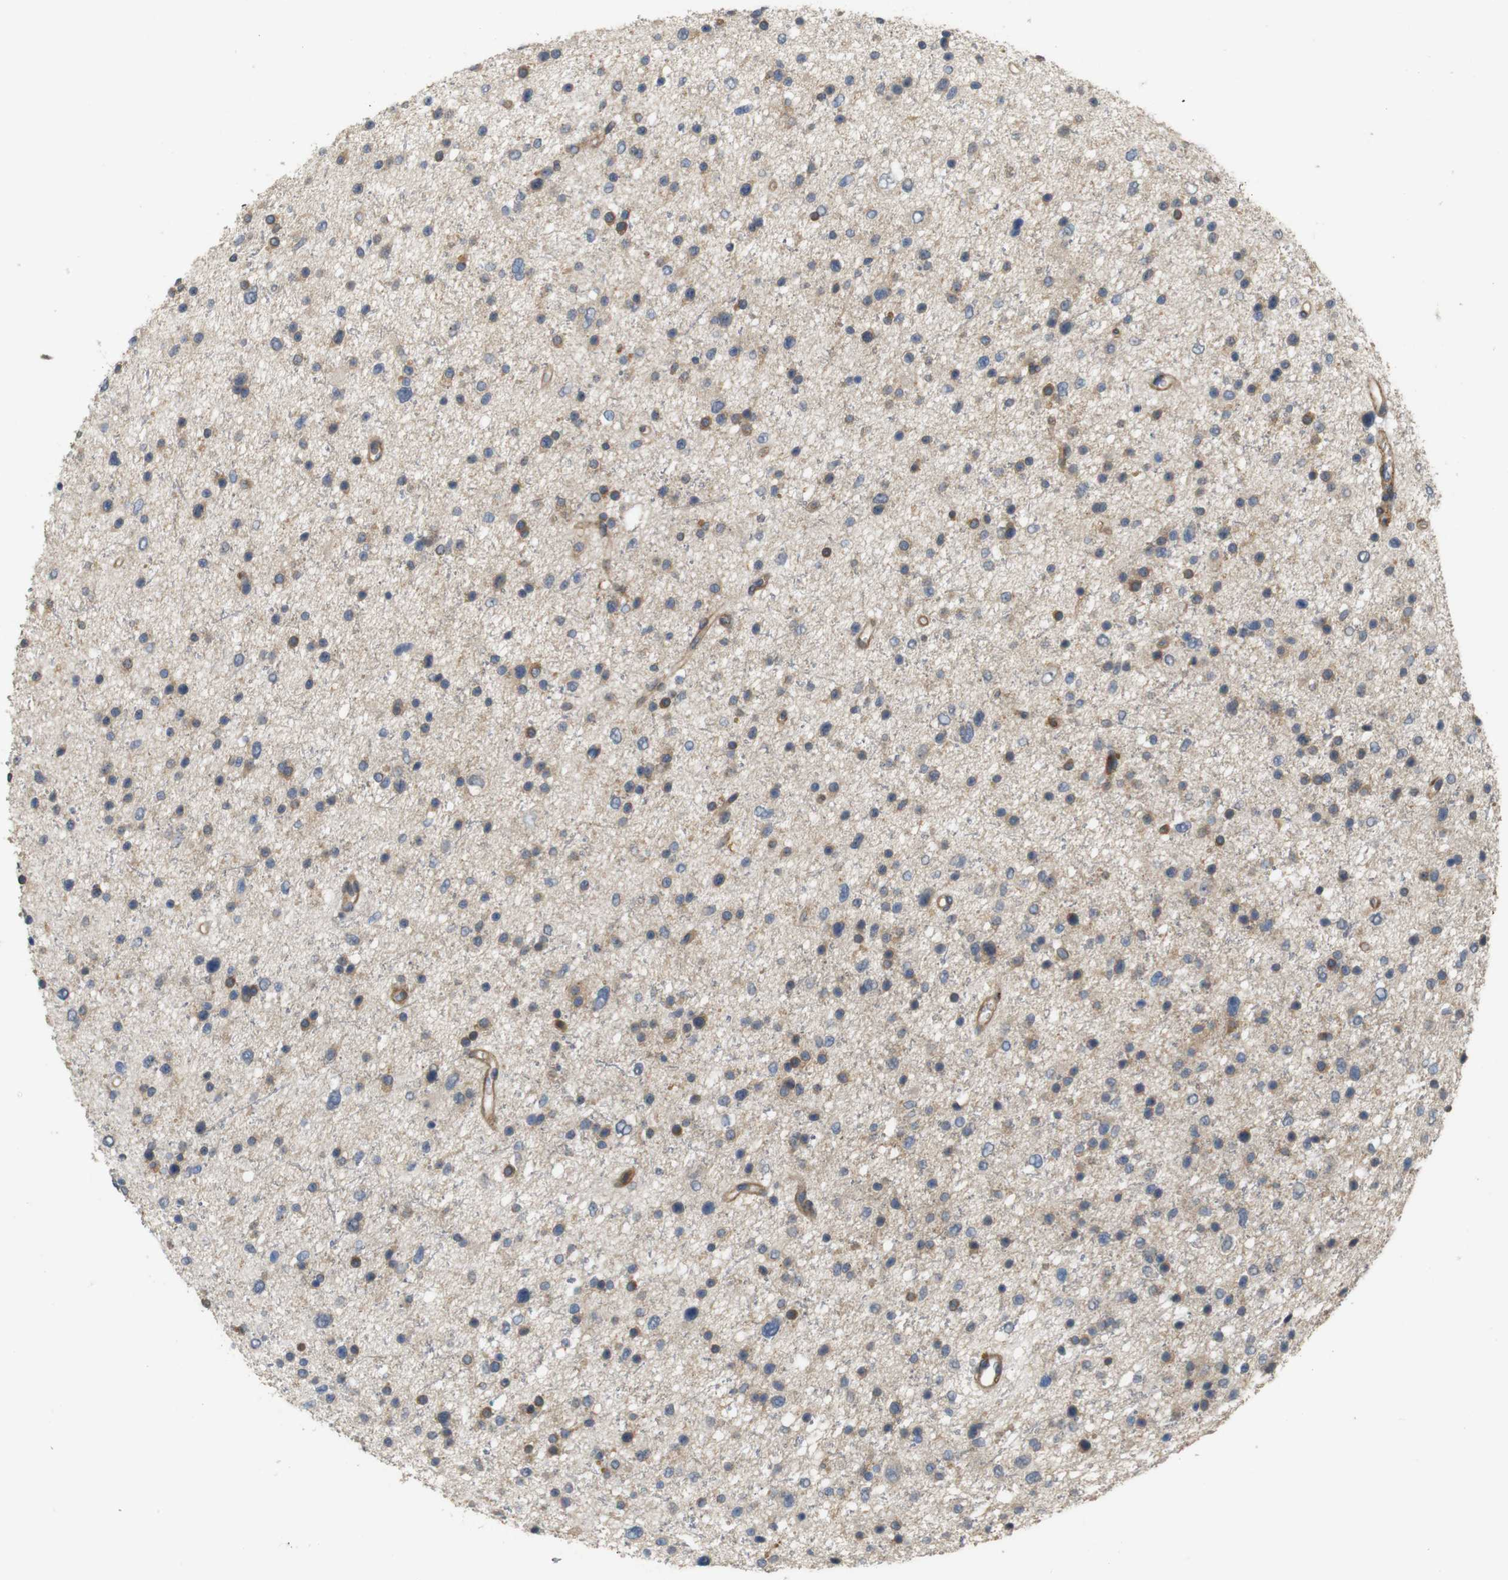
{"staining": {"intensity": "weak", "quantity": "<25%", "location": "cytoplasmic/membranous"}, "tissue": "glioma", "cell_type": "Tumor cells", "image_type": "cancer", "snomed": [{"axis": "morphology", "description": "Glioma, malignant, Low grade"}, {"axis": "topography", "description": "Brain"}], "caption": "DAB immunohistochemical staining of human malignant glioma (low-grade) exhibits no significant expression in tumor cells. (Immunohistochemistry (ihc), brightfield microscopy, high magnification).", "gene": "KSR1", "patient": {"sex": "female", "age": 37}}